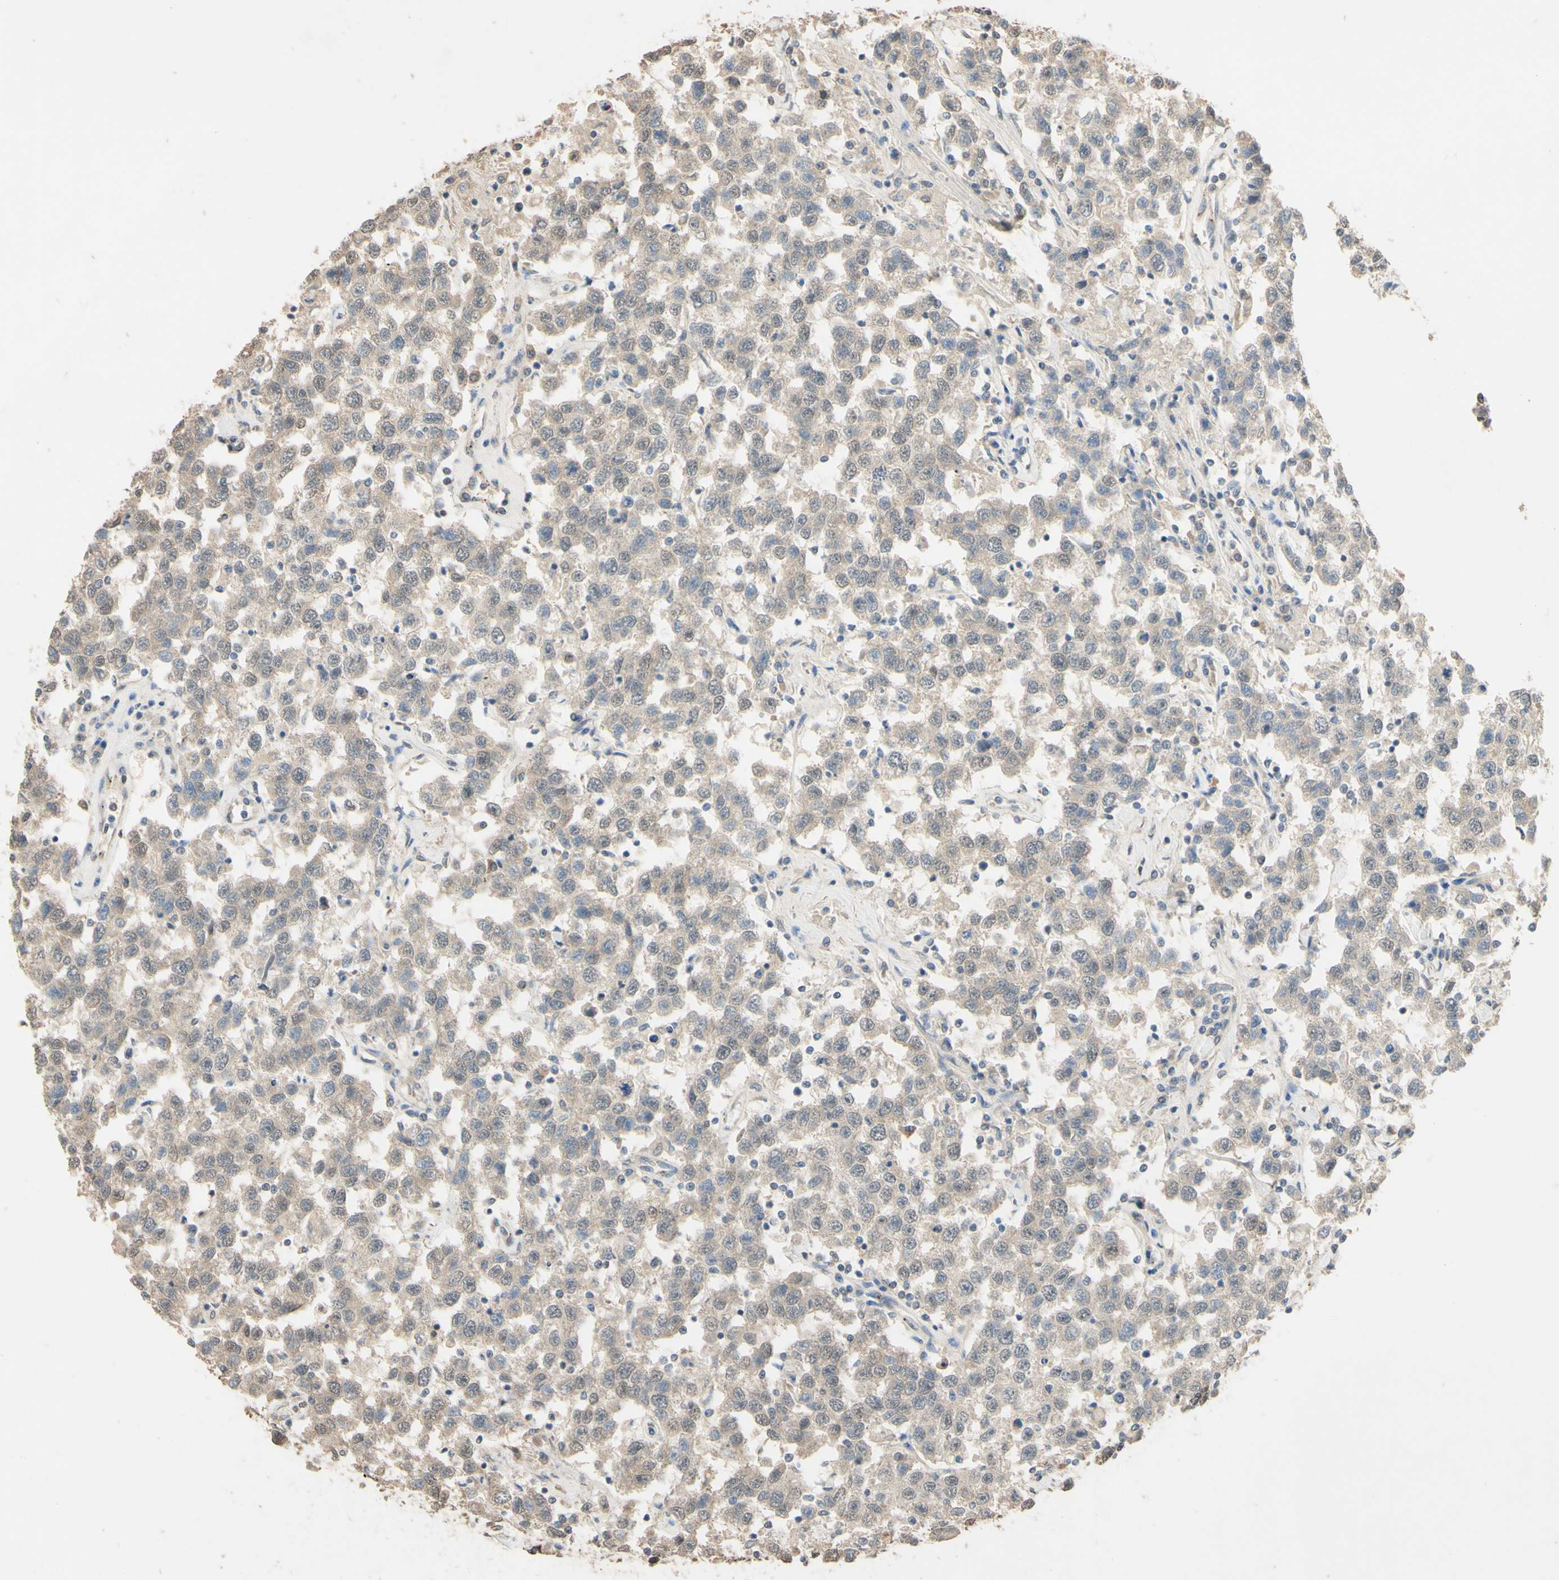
{"staining": {"intensity": "negative", "quantity": "none", "location": "none"}, "tissue": "testis cancer", "cell_type": "Tumor cells", "image_type": "cancer", "snomed": [{"axis": "morphology", "description": "Seminoma, NOS"}, {"axis": "topography", "description": "Testis"}], "caption": "This is an IHC photomicrograph of human seminoma (testis). There is no expression in tumor cells.", "gene": "SMIM19", "patient": {"sex": "male", "age": 41}}